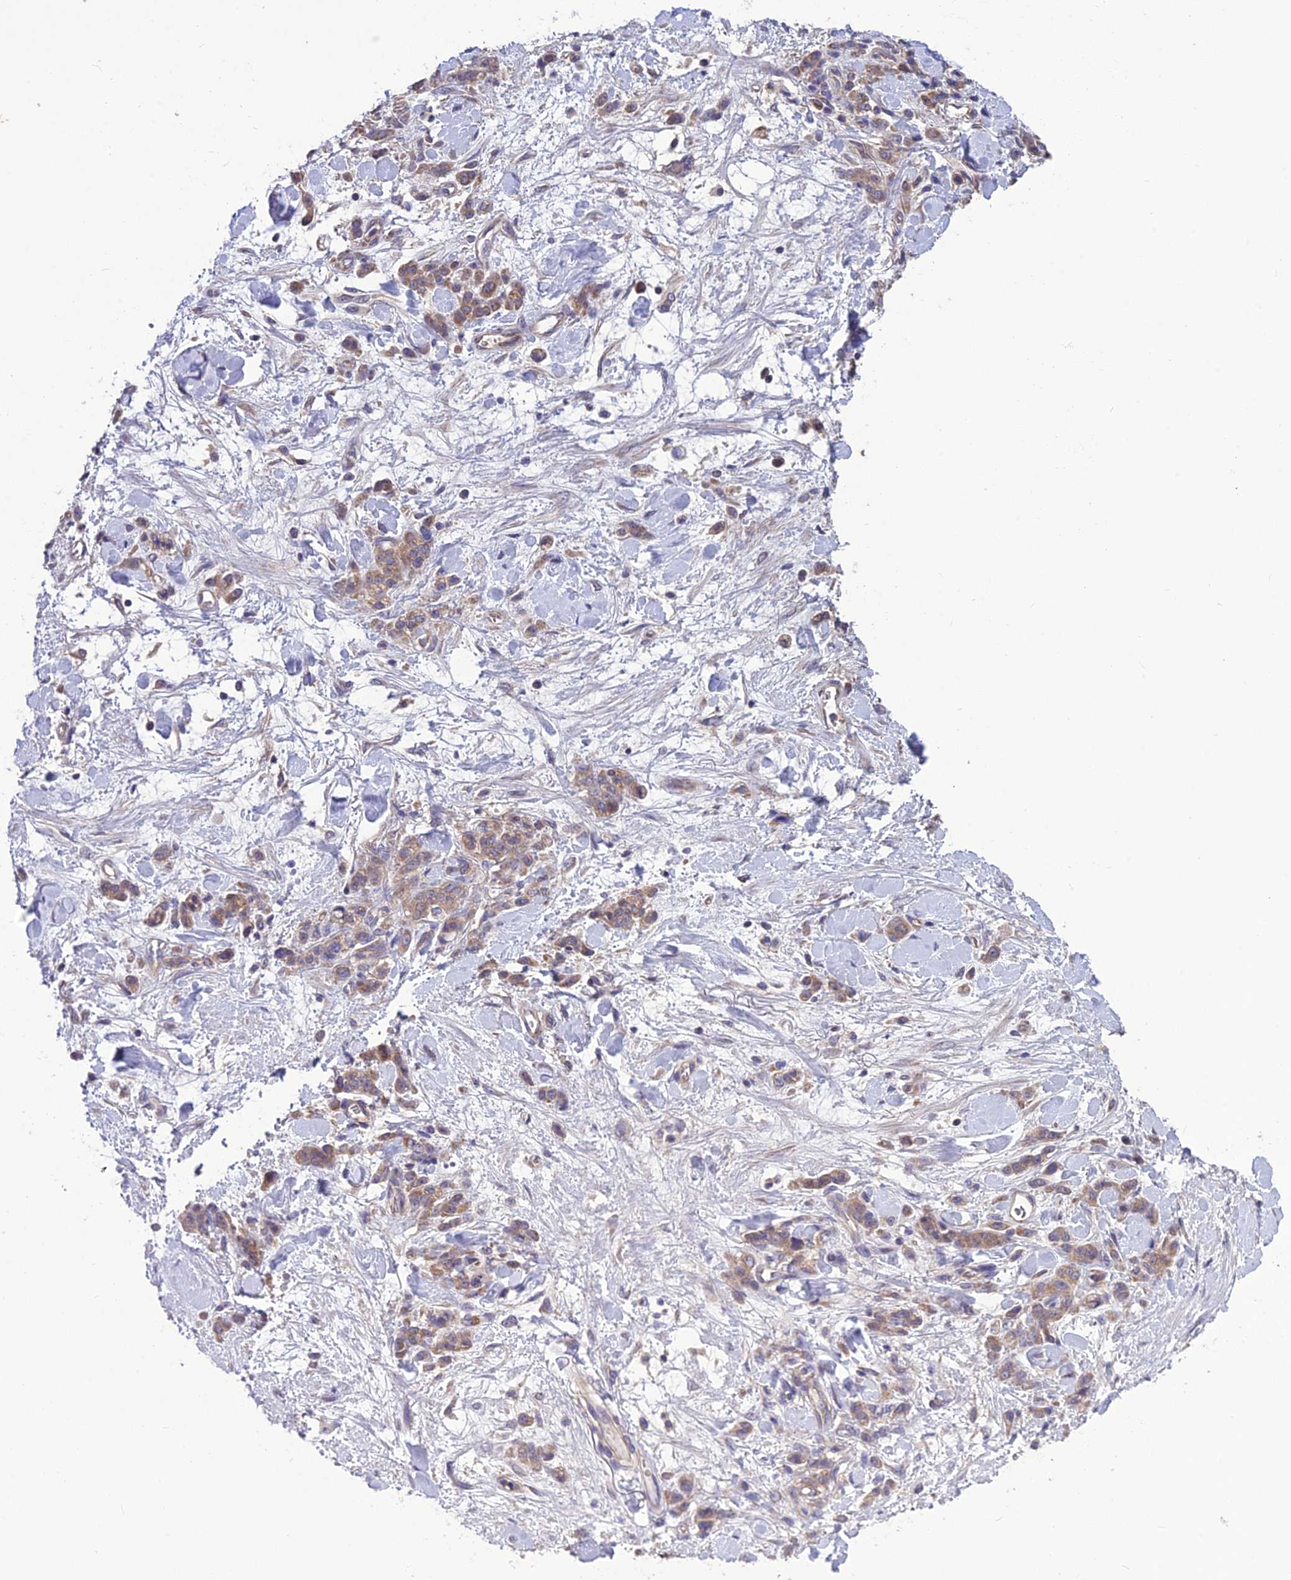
{"staining": {"intensity": "moderate", "quantity": ">75%", "location": "cytoplasmic/membranous"}, "tissue": "stomach cancer", "cell_type": "Tumor cells", "image_type": "cancer", "snomed": [{"axis": "morphology", "description": "Normal tissue, NOS"}, {"axis": "morphology", "description": "Adenocarcinoma, NOS"}, {"axis": "topography", "description": "Stomach"}], "caption": "DAB immunohistochemical staining of human stomach cancer reveals moderate cytoplasmic/membranous protein staining in about >75% of tumor cells. (Stains: DAB (3,3'-diaminobenzidine) in brown, nuclei in blue, Microscopy: brightfield microscopy at high magnification).", "gene": "PSMF1", "patient": {"sex": "male", "age": 82}}